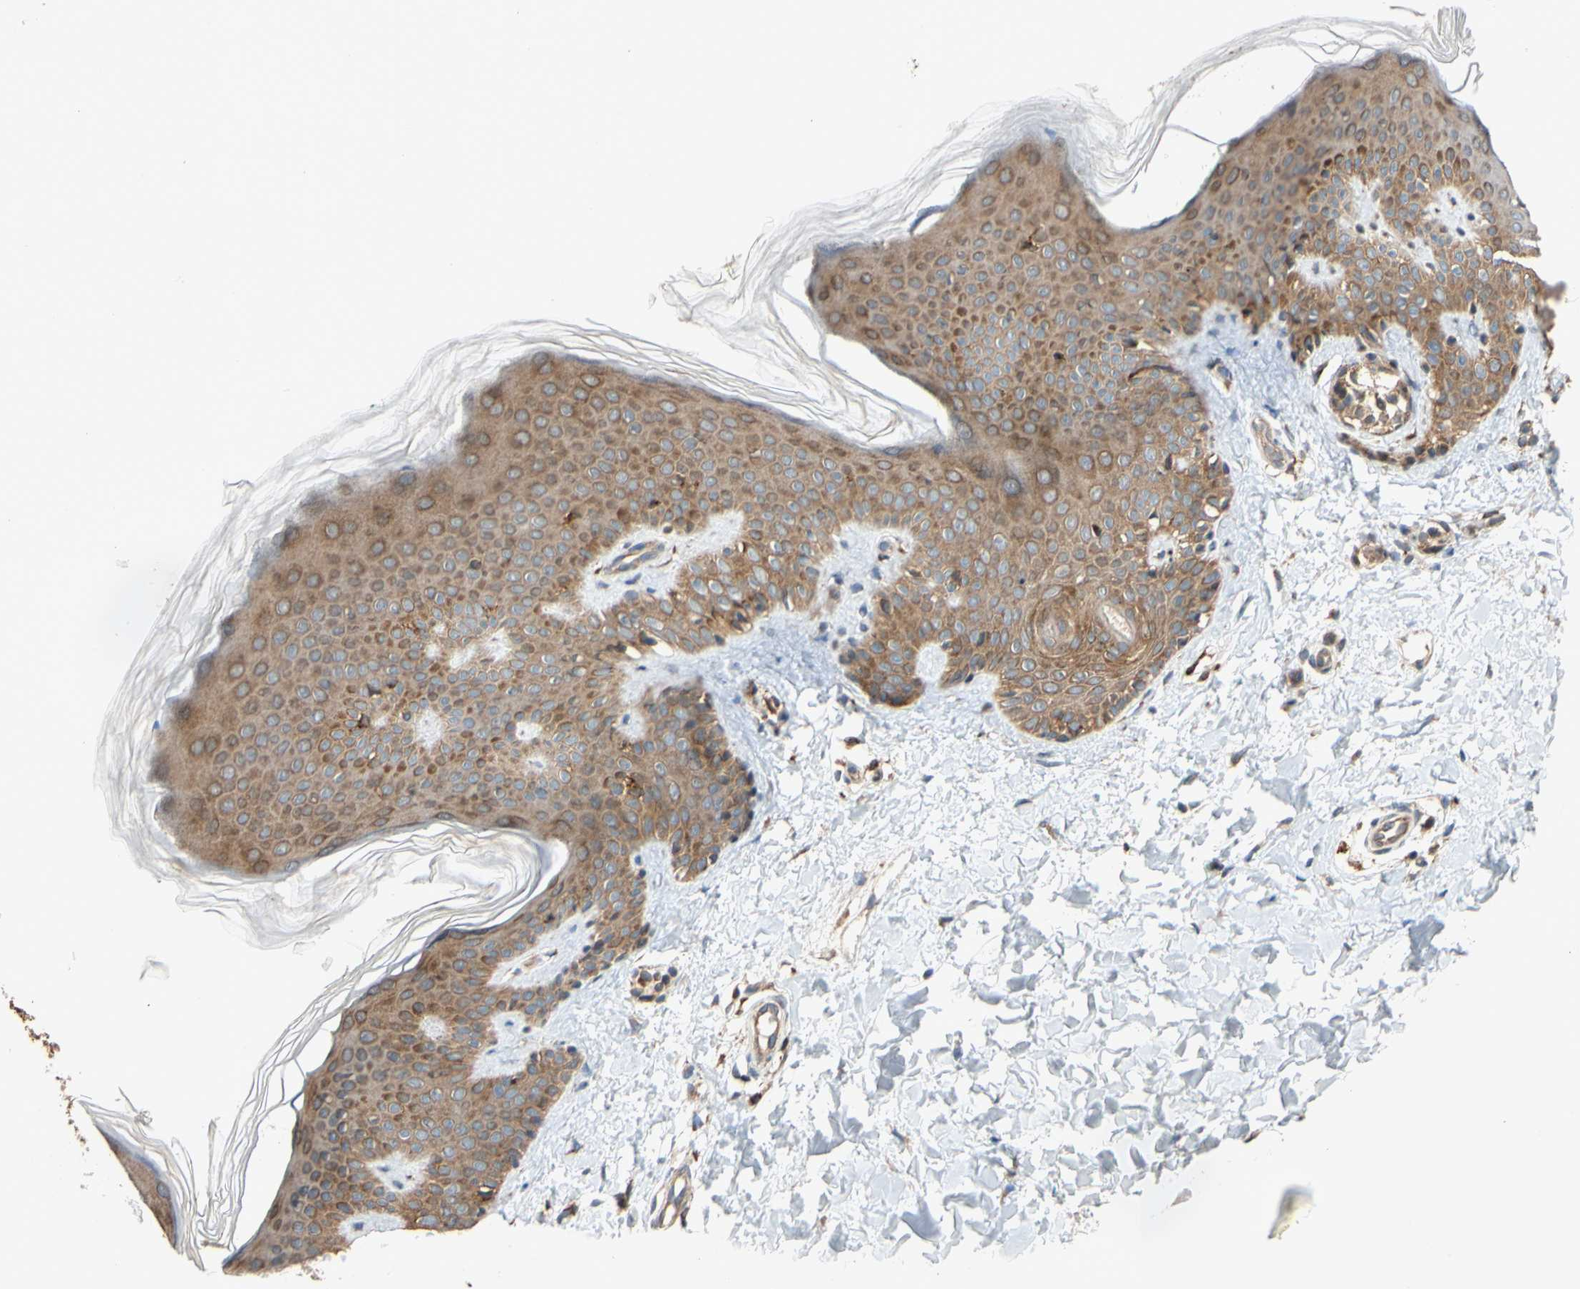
{"staining": {"intensity": "weak", "quantity": ">75%", "location": "cytoplasmic/membranous"}, "tissue": "skin", "cell_type": "Fibroblasts", "image_type": "normal", "snomed": [{"axis": "morphology", "description": "Normal tissue, NOS"}, {"axis": "topography", "description": "Skin"}], "caption": "High-power microscopy captured an immunohistochemistry image of normal skin, revealing weak cytoplasmic/membranous expression in about >75% of fibroblasts.", "gene": "ANKHD1", "patient": {"sex": "male", "age": 16}}